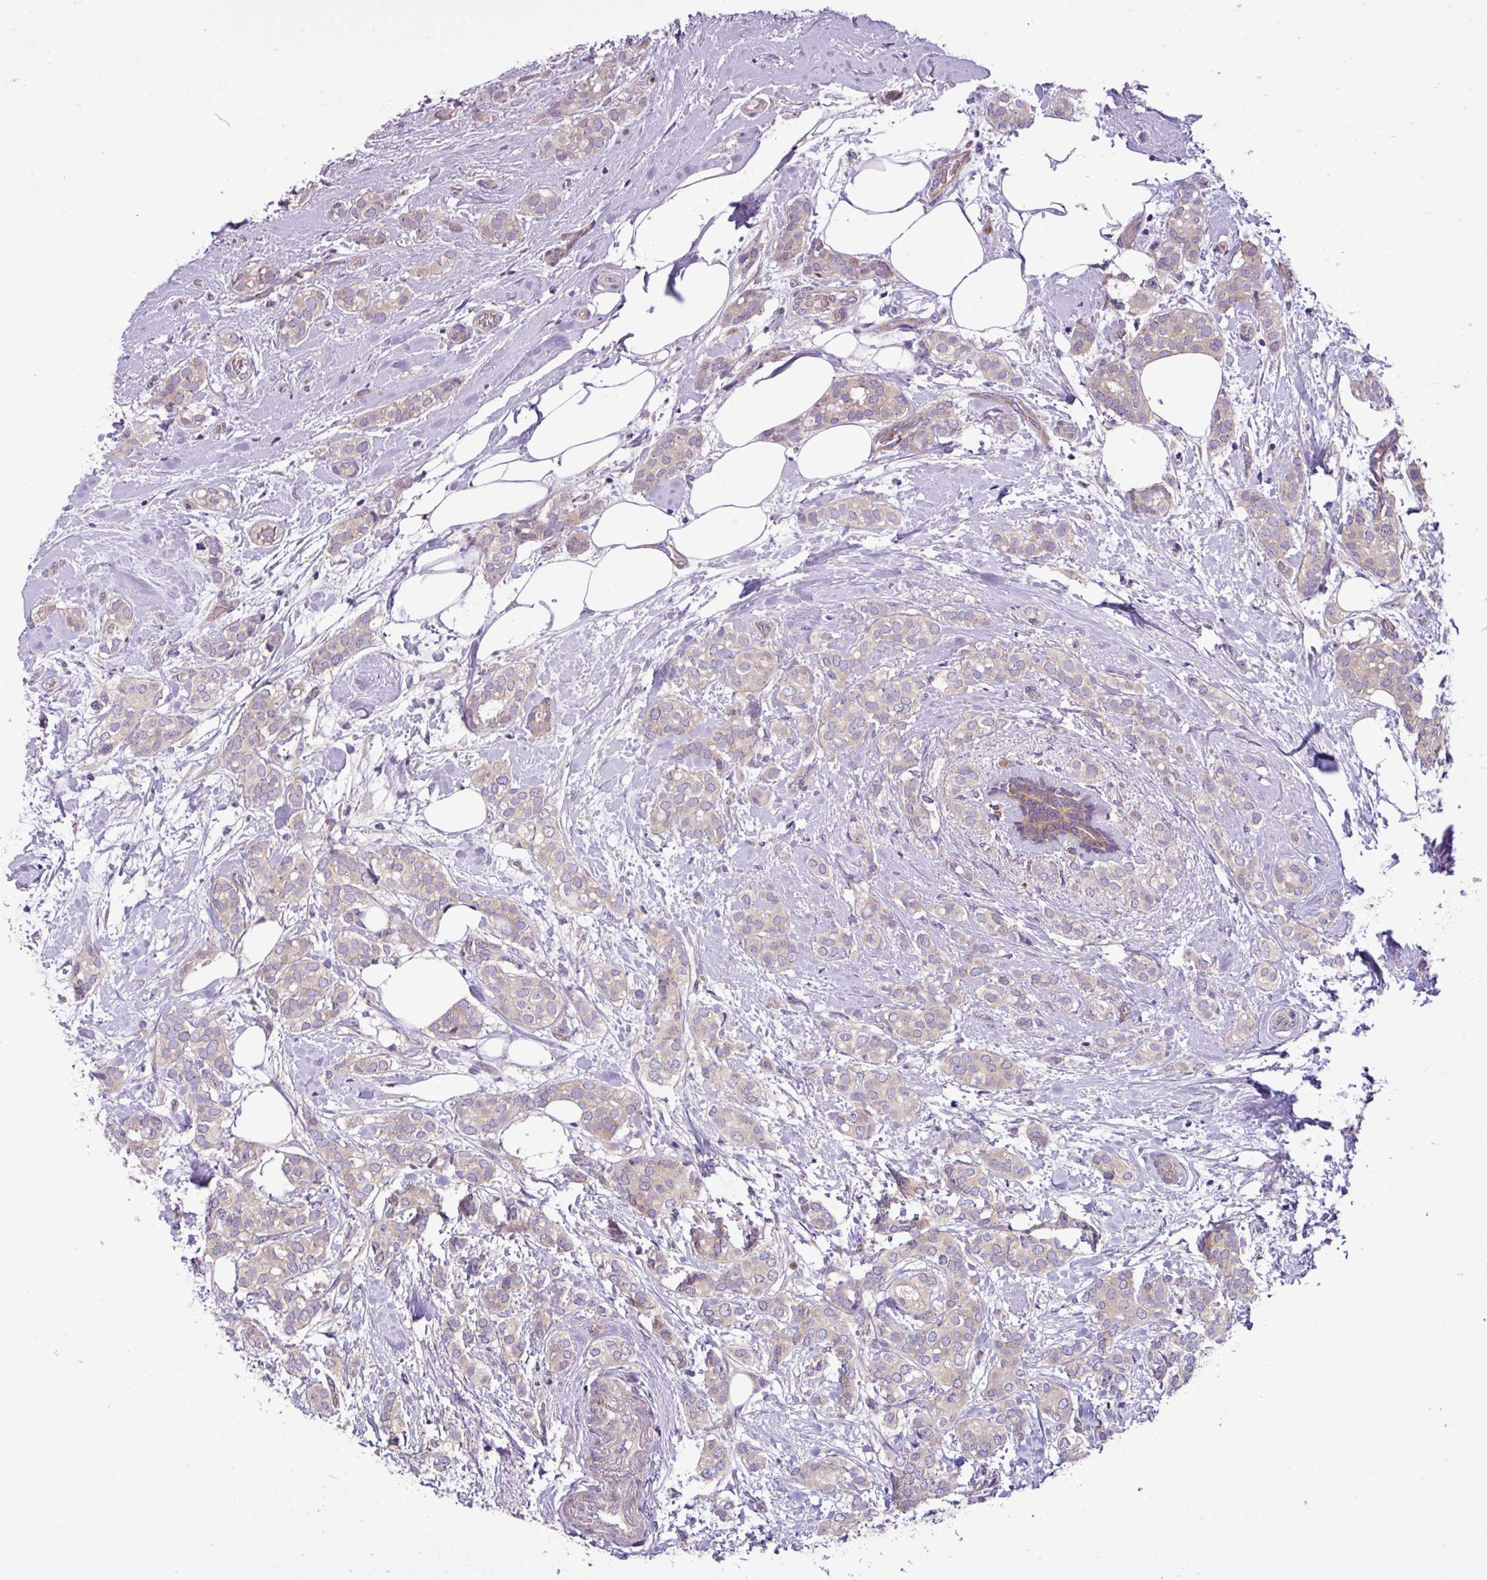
{"staining": {"intensity": "weak", "quantity": ">75%", "location": "cytoplasmic/membranous"}, "tissue": "breast cancer", "cell_type": "Tumor cells", "image_type": "cancer", "snomed": [{"axis": "morphology", "description": "Duct carcinoma"}, {"axis": "topography", "description": "Breast"}], "caption": "The histopathology image shows staining of infiltrating ductal carcinoma (breast), revealing weak cytoplasmic/membranous protein positivity (brown color) within tumor cells.", "gene": "MROH2A", "patient": {"sex": "female", "age": 73}}